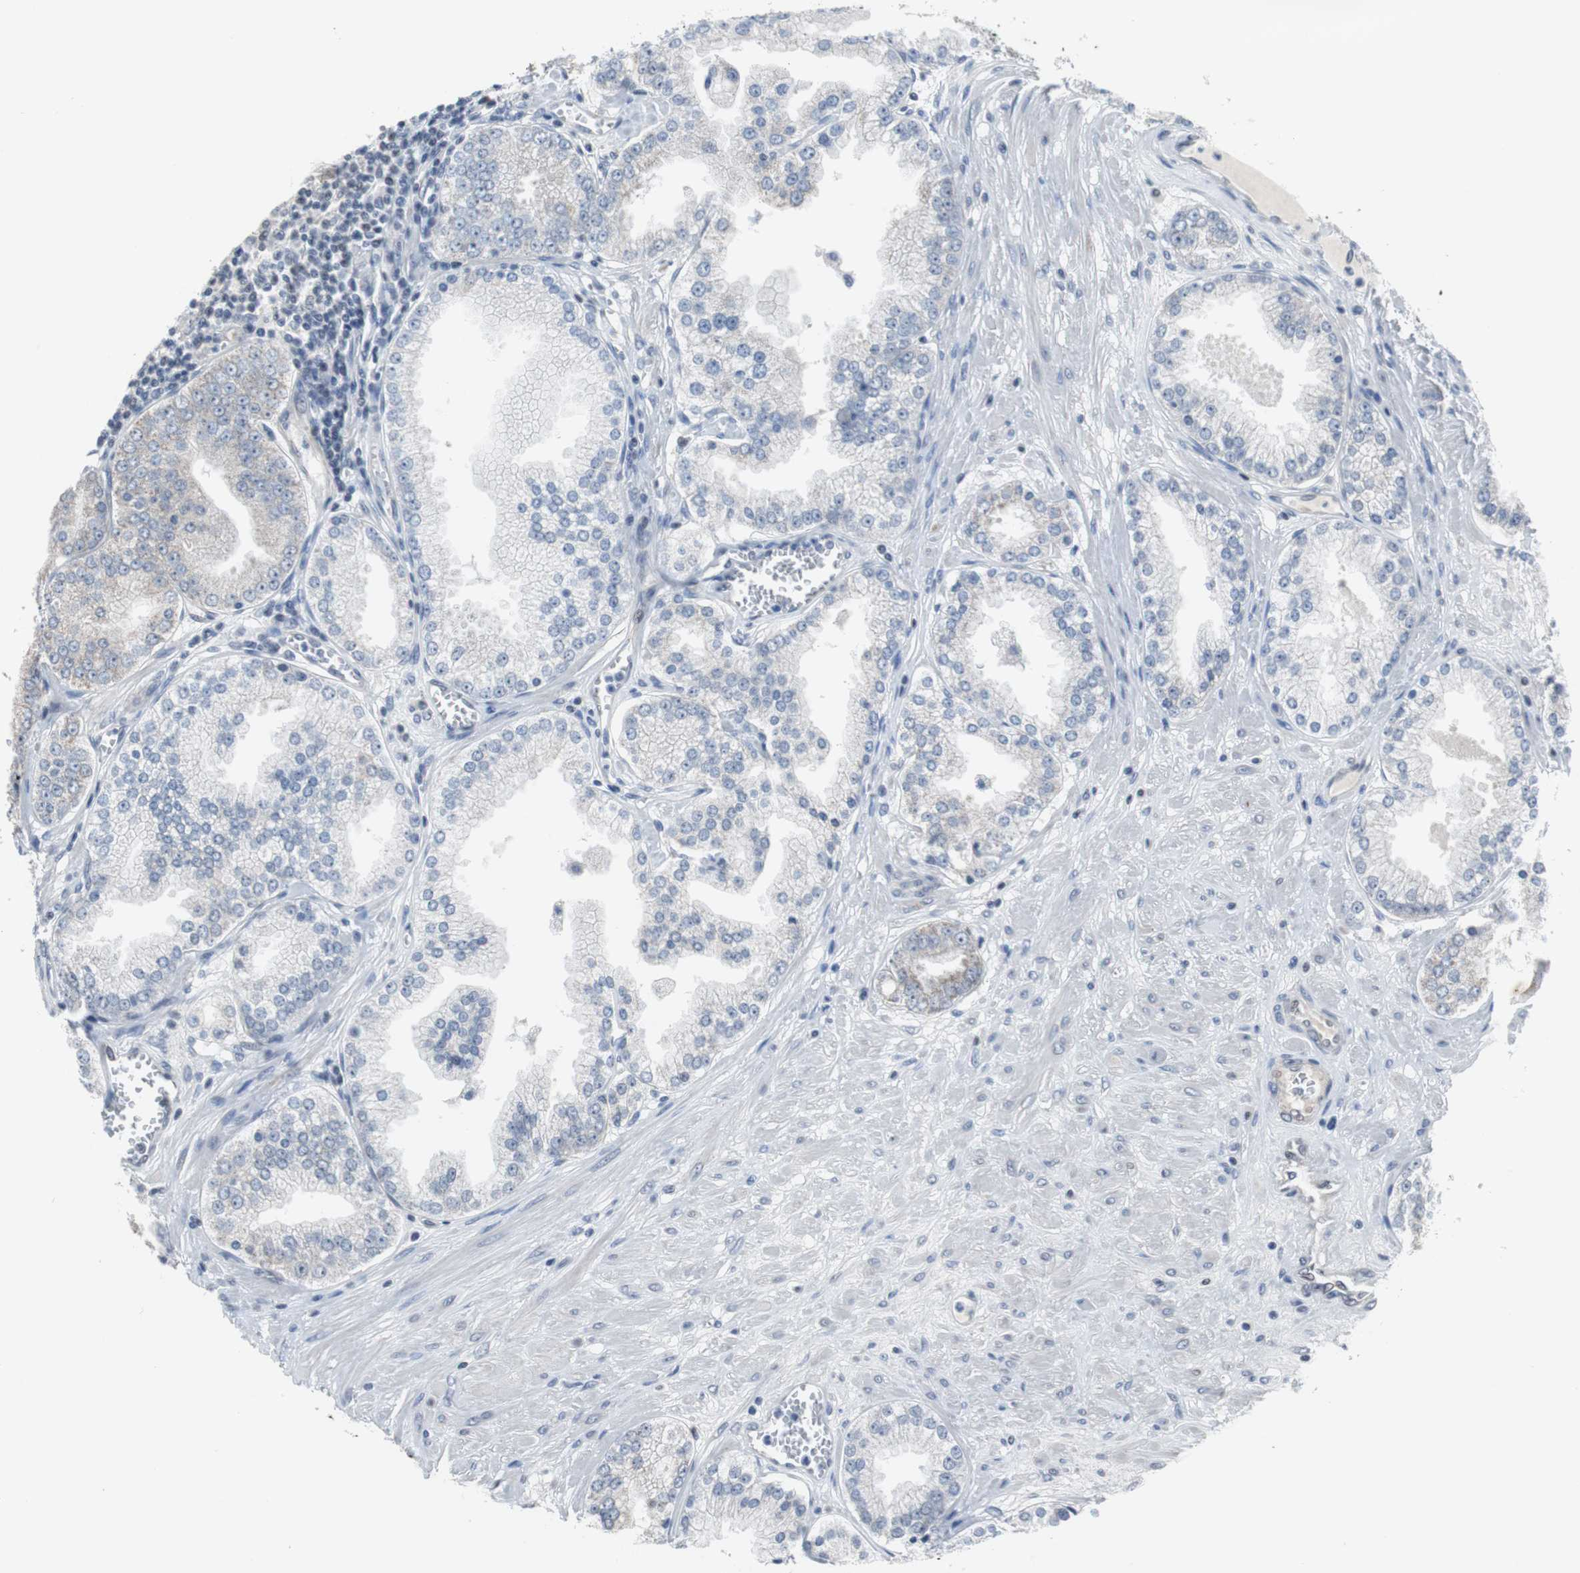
{"staining": {"intensity": "weak", "quantity": "<25%", "location": "cytoplasmic/membranous"}, "tissue": "prostate cancer", "cell_type": "Tumor cells", "image_type": "cancer", "snomed": [{"axis": "morphology", "description": "Adenocarcinoma, High grade"}, {"axis": "topography", "description": "Prostate"}], "caption": "Tumor cells show no significant protein positivity in prostate cancer. (DAB IHC with hematoxylin counter stain).", "gene": "TP63", "patient": {"sex": "male", "age": 61}}